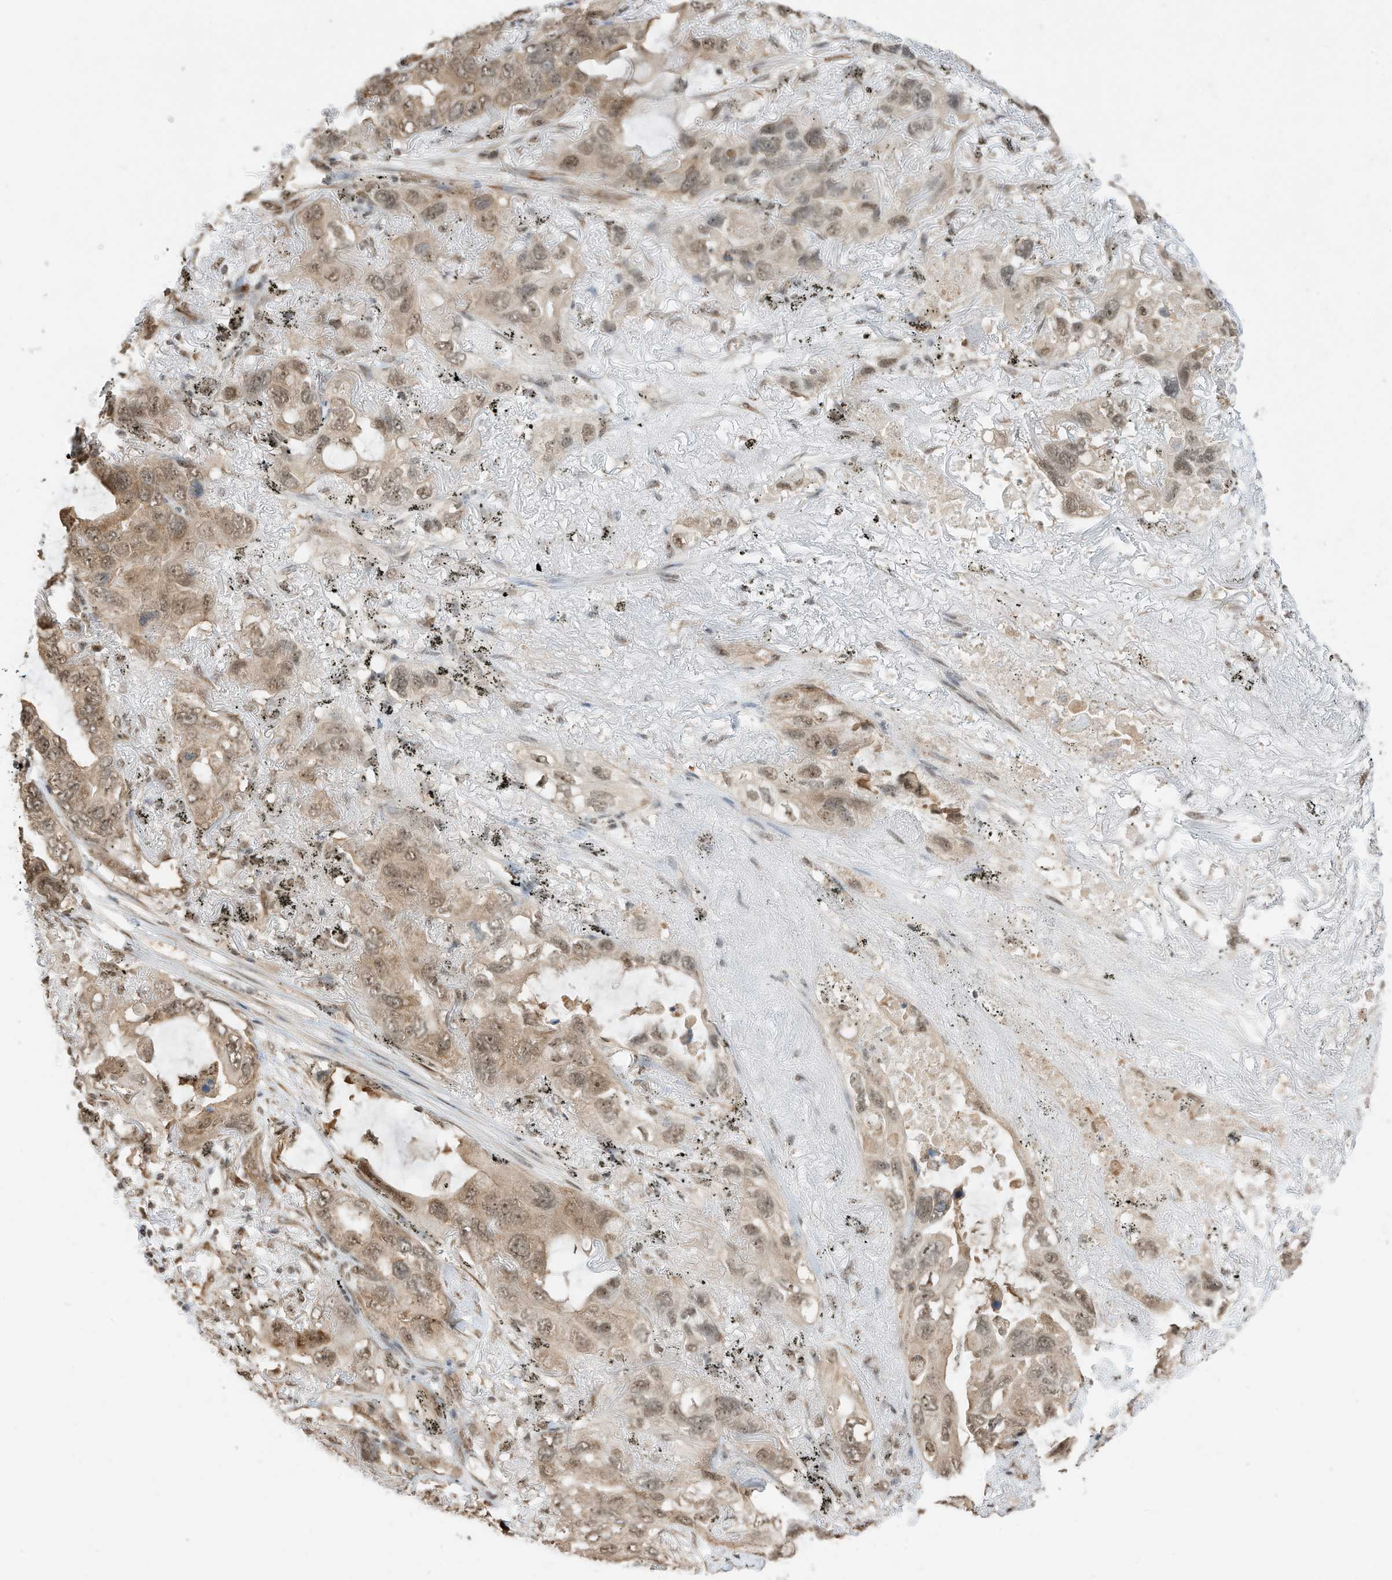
{"staining": {"intensity": "weak", "quantity": ">75%", "location": "cytoplasmic/membranous,nuclear"}, "tissue": "lung cancer", "cell_type": "Tumor cells", "image_type": "cancer", "snomed": [{"axis": "morphology", "description": "Squamous cell carcinoma, NOS"}, {"axis": "topography", "description": "Lung"}], "caption": "Immunohistochemistry (IHC) image of neoplastic tissue: squamous cell carcinoma (lung) stained using immunohistochemistry (IHC) shows low levels of weak protein expression localized specifically in the cytoplasmic/membranous and nuclear of tumor cells, appearing as a cytoplasmic/membranous and nuclear brown color.", "gene": "ZNF195", "patient": {"sex": "female", "age": 73}}